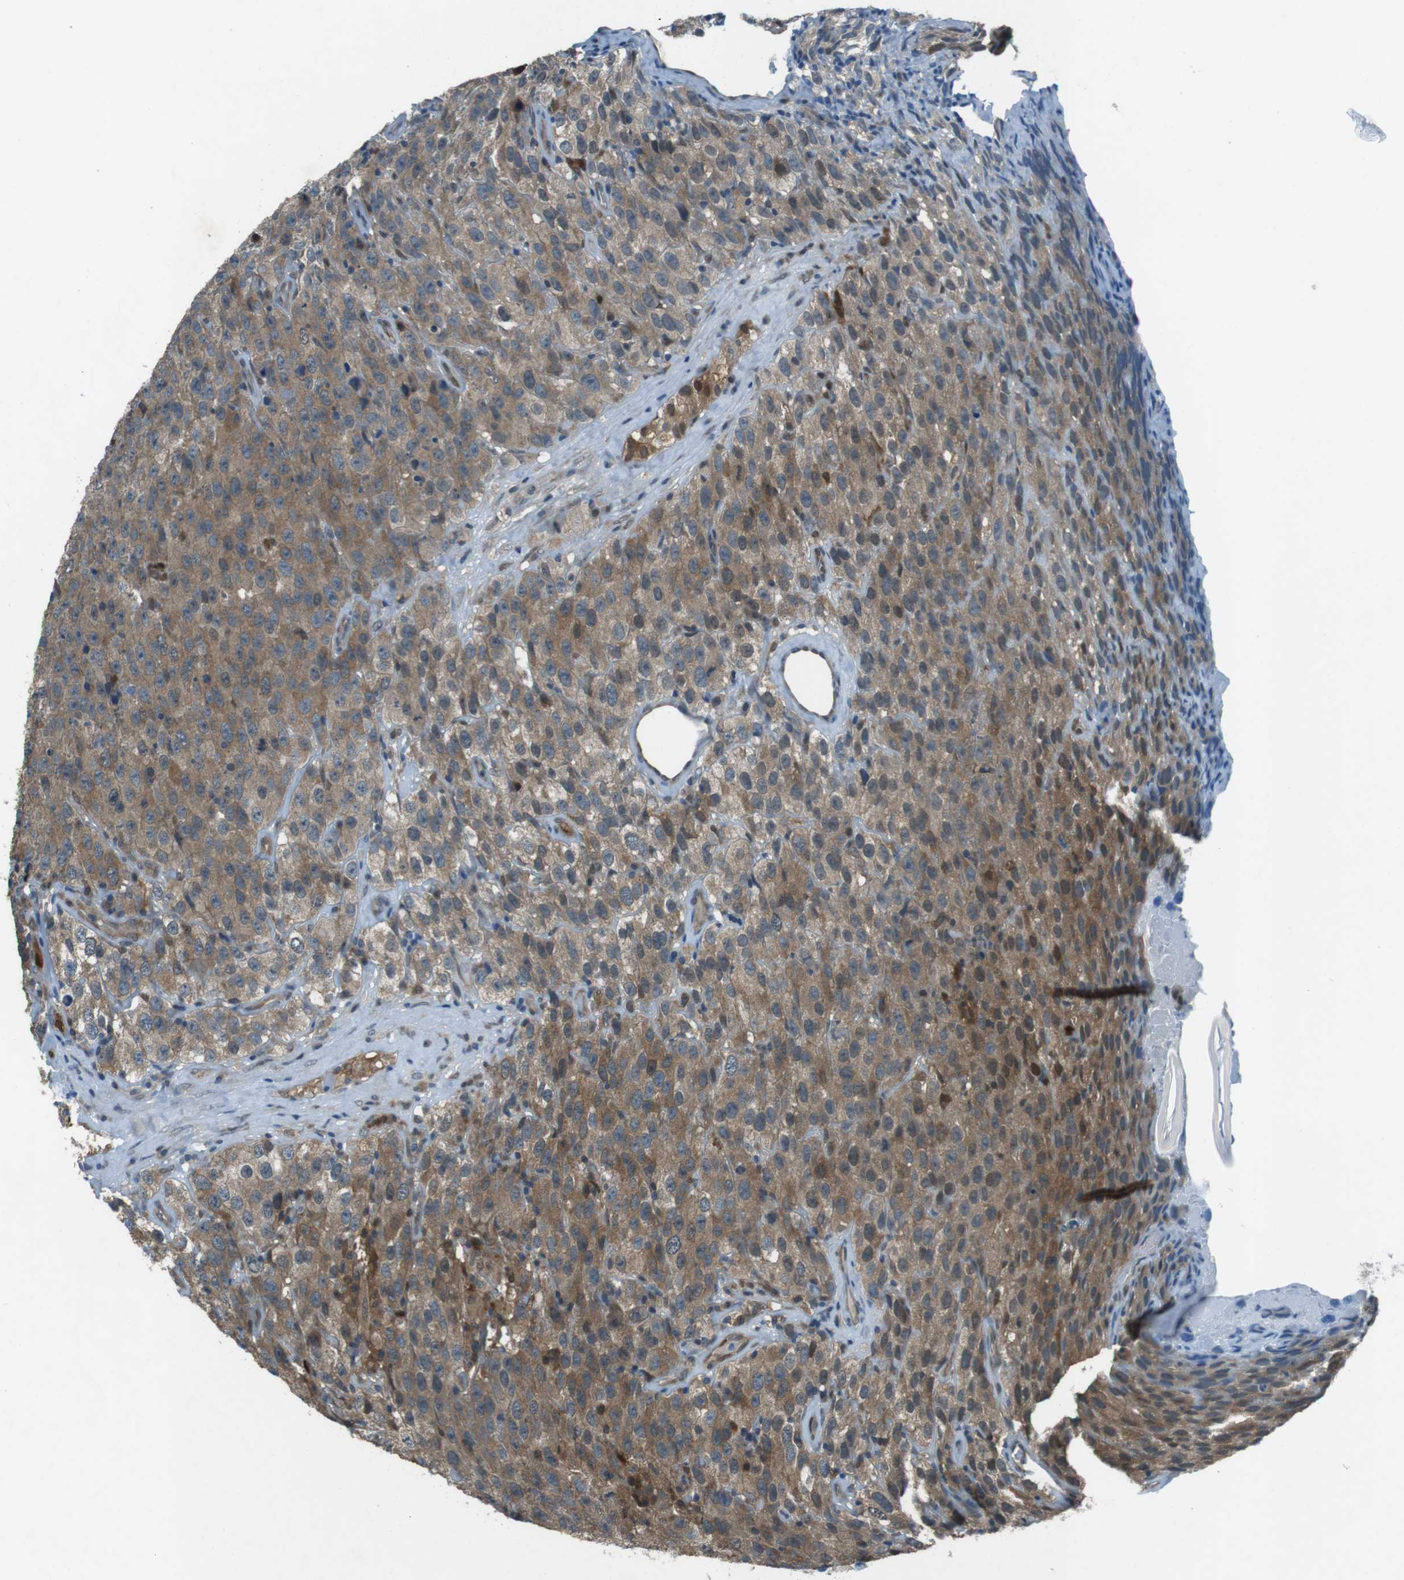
{"staining": {"intensity": "moderate", "quantity": ">75%", "location": "cytoplasmic/membranous"}, "tissue": "testis cancer", "cell_type": "Tumor cells", "image_type": "cancer", "snomed": [{"axis": "morphology", "description": "Seminoma, NOS"}, {"axis": "topography", "description": "Testis"}], "caption": "Testis cancer stained with a brown dye demonstrates moderate cytoplasmic/membranous positive expression in about >75% of tumor cells.", "gene": "MFAP3", "patient": {"sex": "male", "age": 52}}